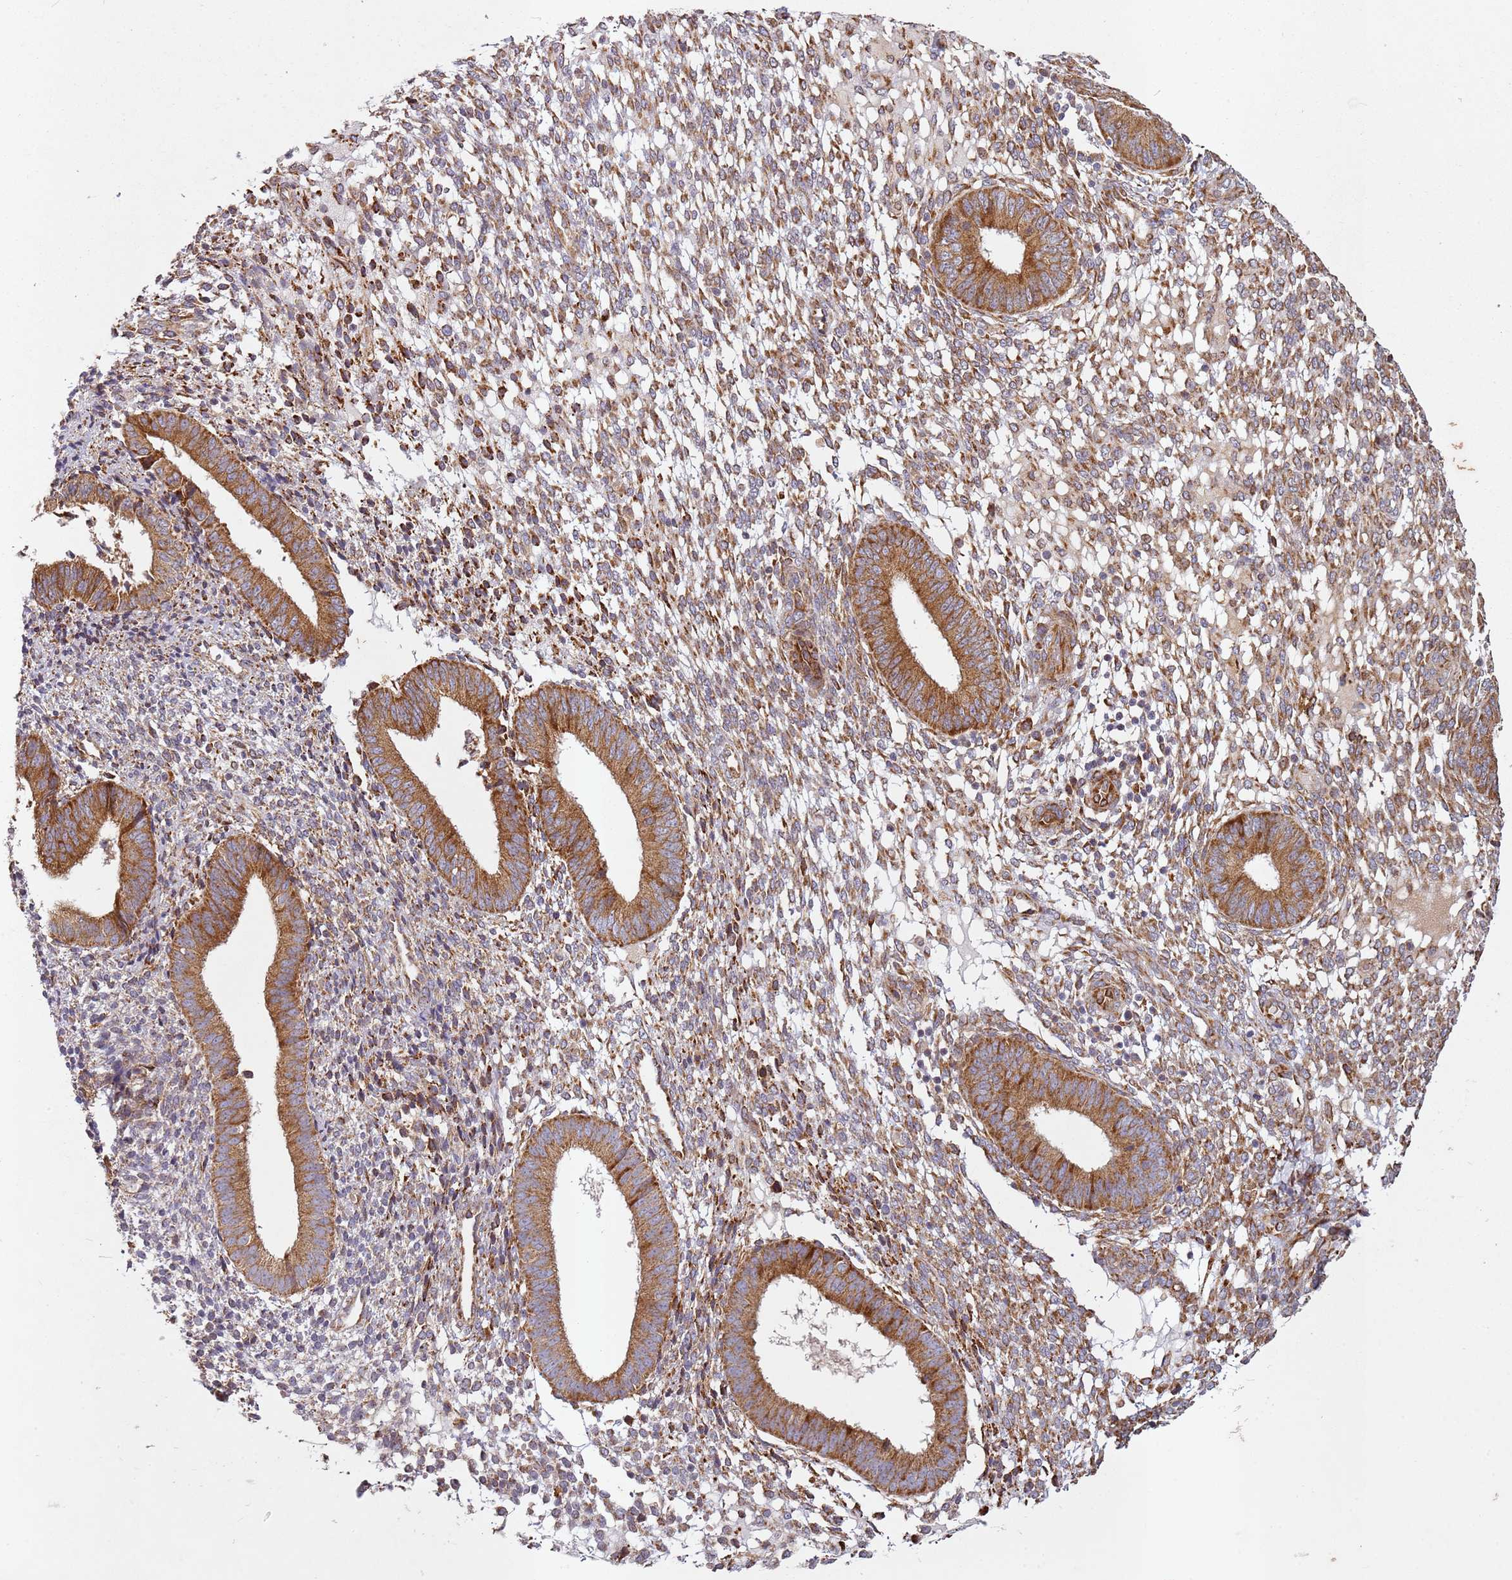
{"staining": {"intensity": "moderate", "quantity": ">75%", "location": "cytoplasmic/membranous"}, "tissue": "endometrium", "cell_type": "Cells in endometrial stroma", "image_type": "normal", "snomed": [{"axis": "morphology", "description": "Normal tissue, NOS"}, {"axis": "topography", "description": "Endometrium"}], "caption": "IHC histopathology image of benign endometrium: human endometrium stained using immunohistochemistry displays medium levels of moderate protein expression localized specifically in the cytoplasmic/membranous of cells in endometrial stroma, appearing as a cytoplasmic/membranous brown color.", "gene": "ARFRP1", "patient": {"sex": "female", "age": 49}}